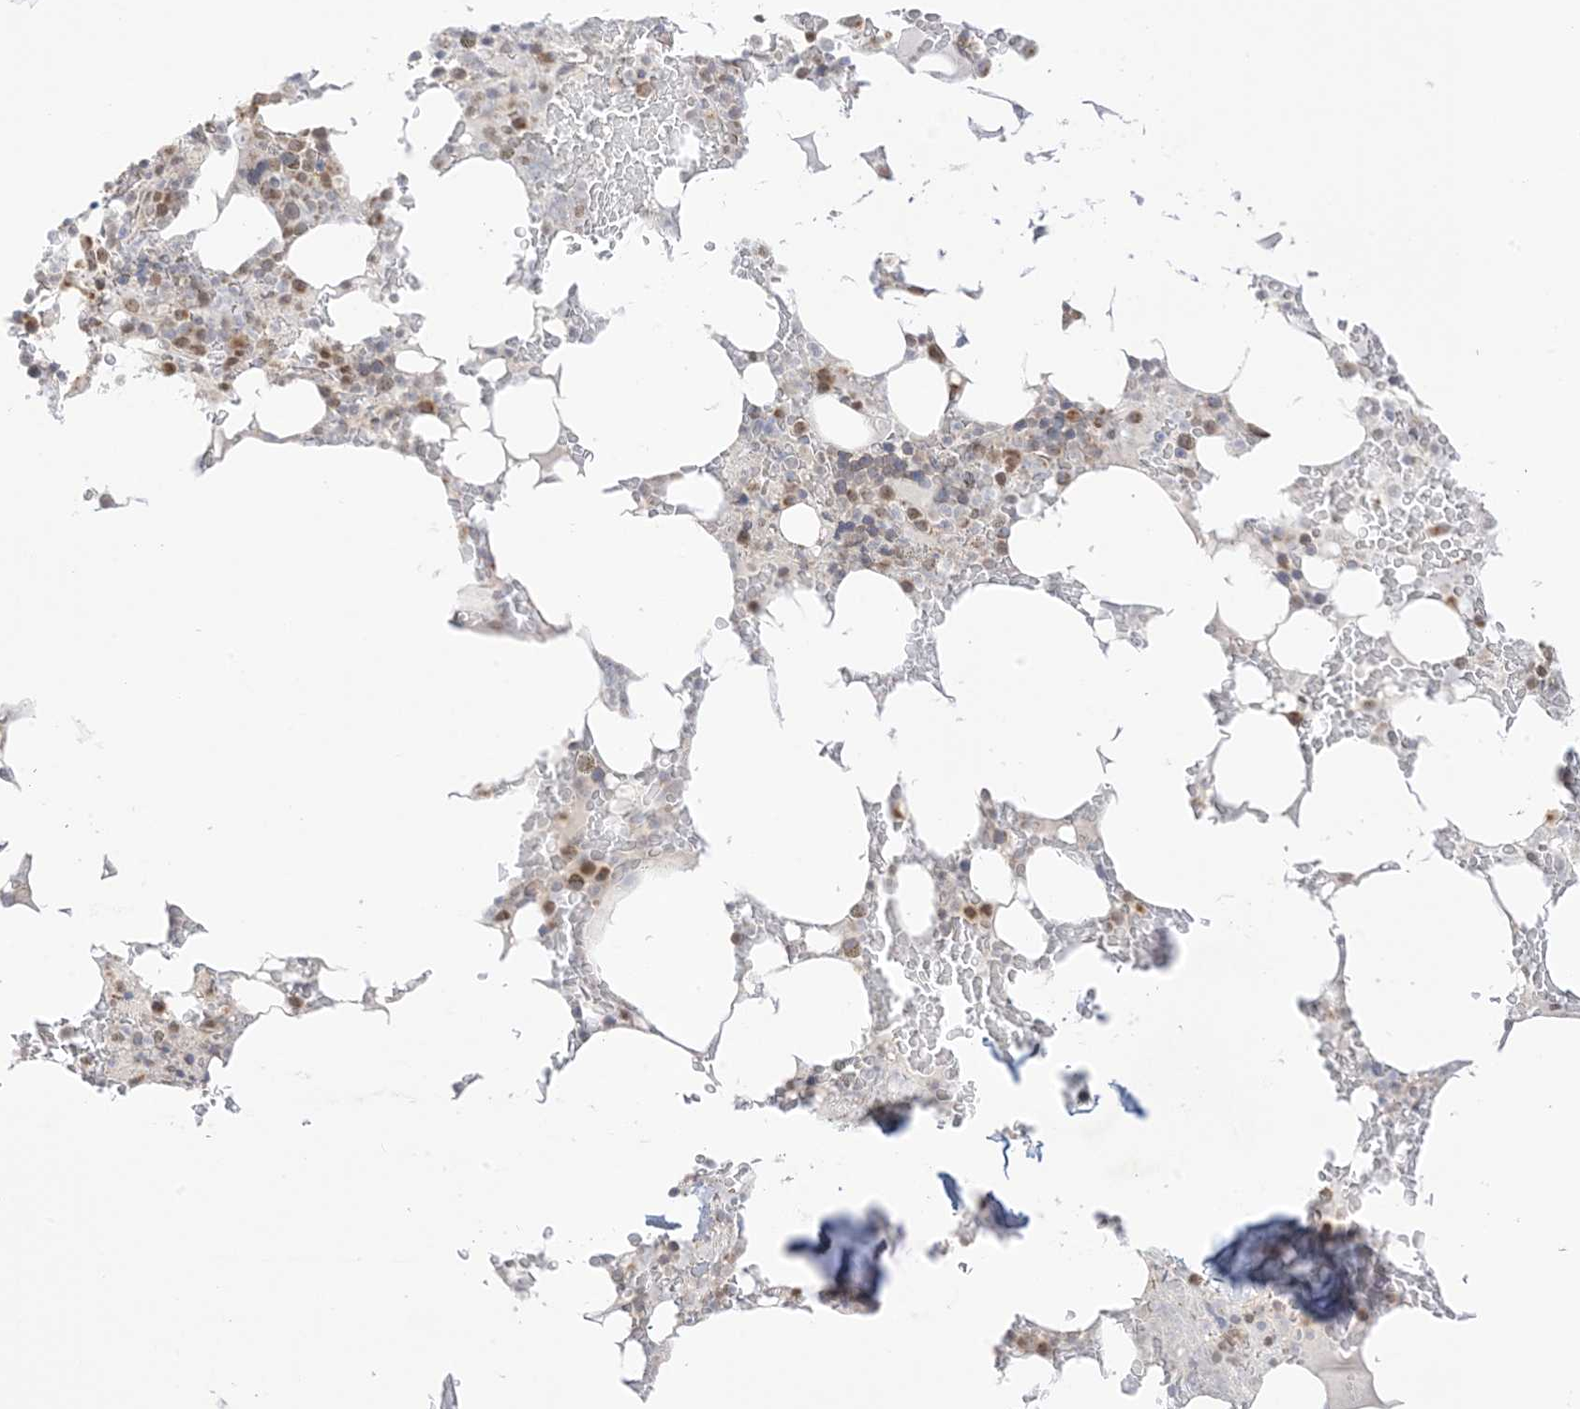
{"staining": {"intensity": "moderate", "quantity": "25%-75%", "location": "cytoplasmic/membranous,nuclear"}, "tissue": "bone marrow", "cell_type": "Hematopoietic cells", "image_type": "normal", "snomed": [{"axis": "morphology", "description": "Normal tissue, NOS"}, {"axis": "topography", "description": "Bone marrow"}], "caption": "This is a histology image of IHC staining of benign bone marrow, which shows moderate staining in the cytoplasmic/membranous,nuclear of hematopoietic cells.", "gene": "UBE2E2", "patient": {"sex": "male", "age": 58}}